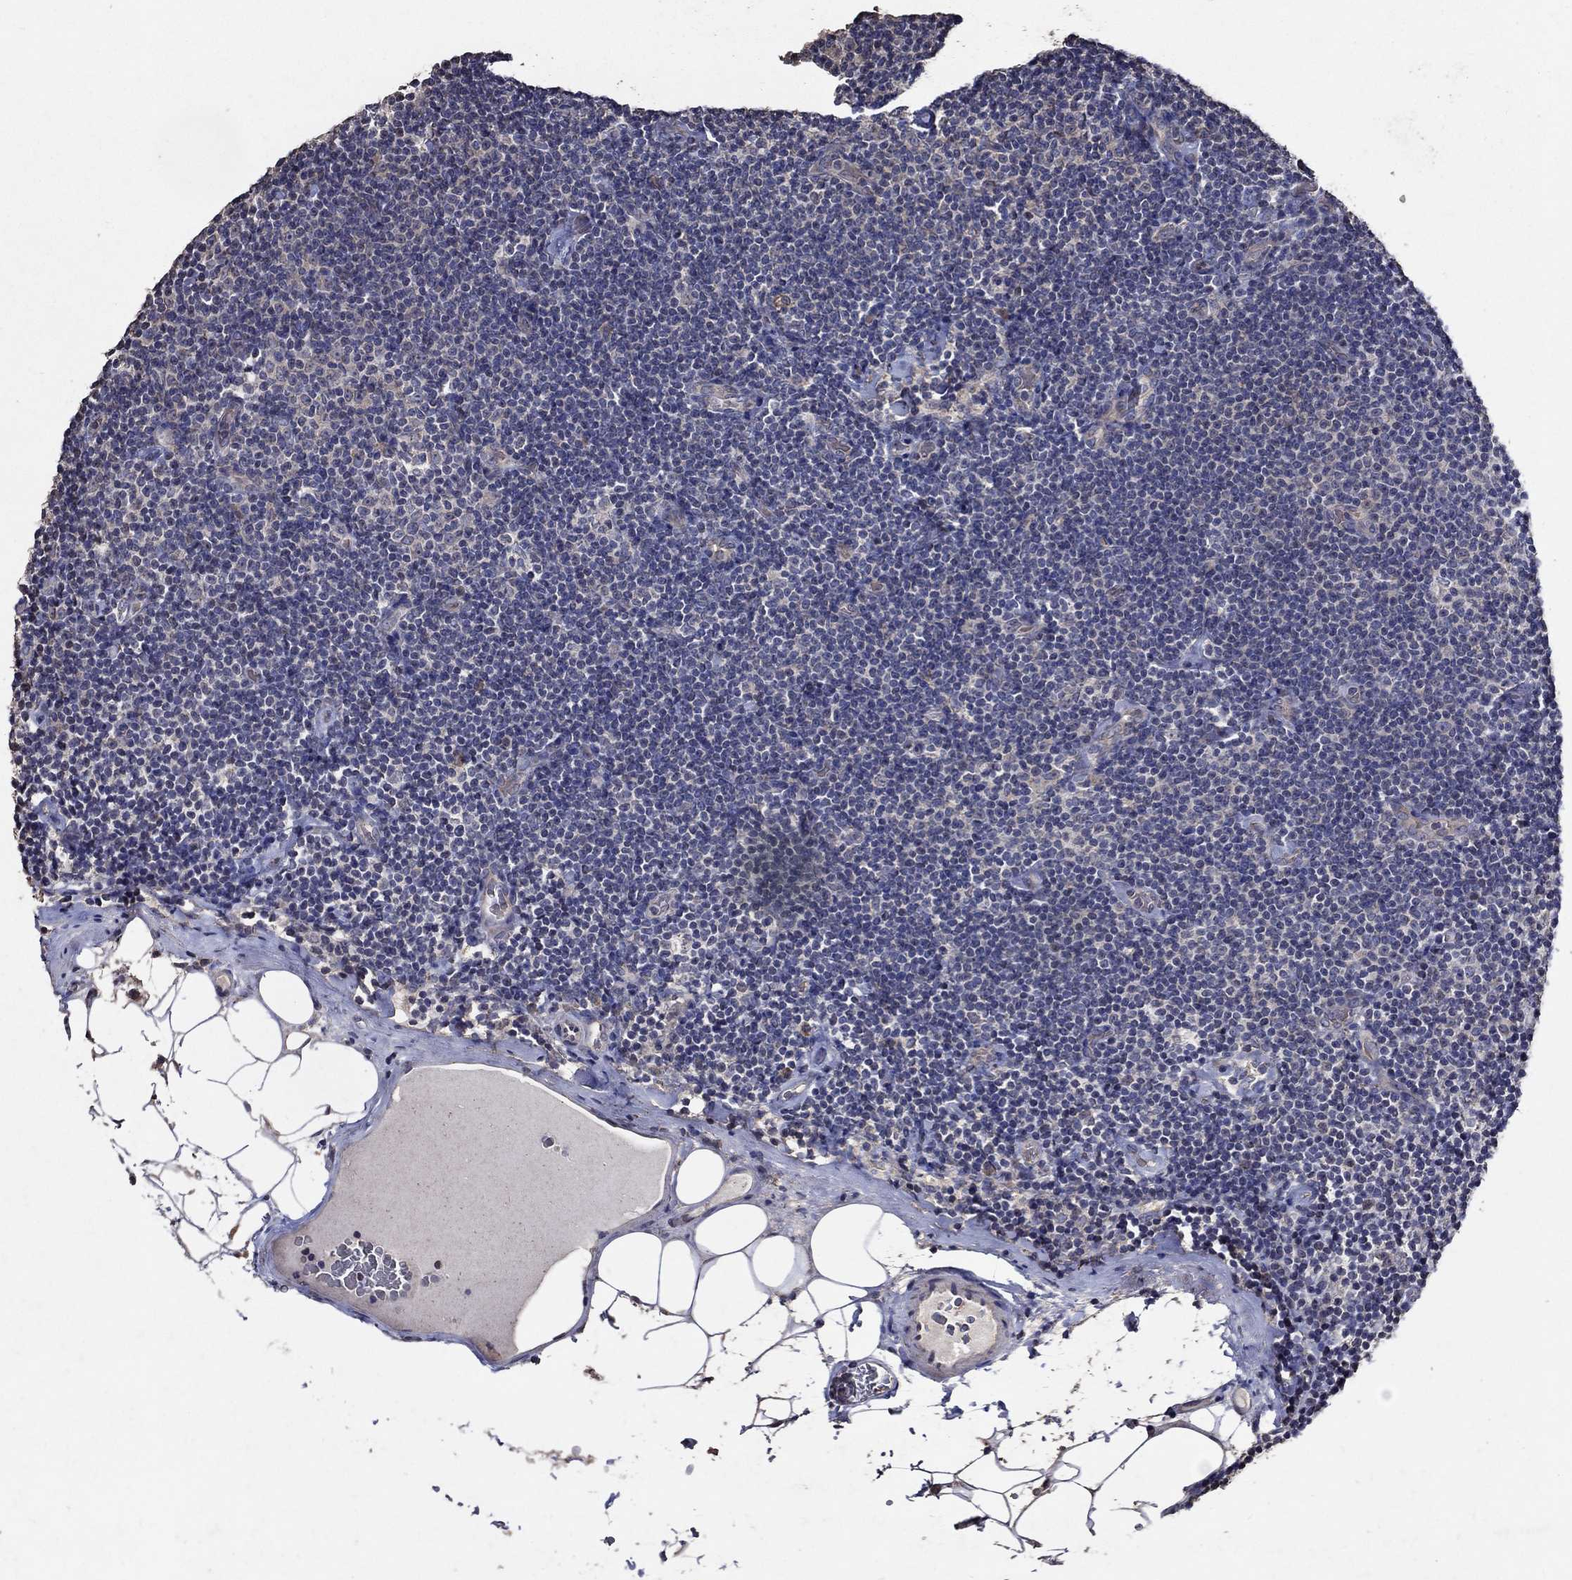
{"staining": {"intensity": "negative", "quantity": "none", "location": "none"}, "tissue": "lymphoma", "cell_type": "Tumor cells", "image_type": "cancer", "snomed": [{"axis": "morphology", "description": "Malignant lymphoma, non-Hodgkin's type, Low grade"}, {"axis": "topography", "description": "Lymph node"}], "caption": "Immunohistochemical staining of lymphoma shows no significant expression in tumor cells.", "gene": "HAP1", "patient": {"sex": "male", "age": 81}}